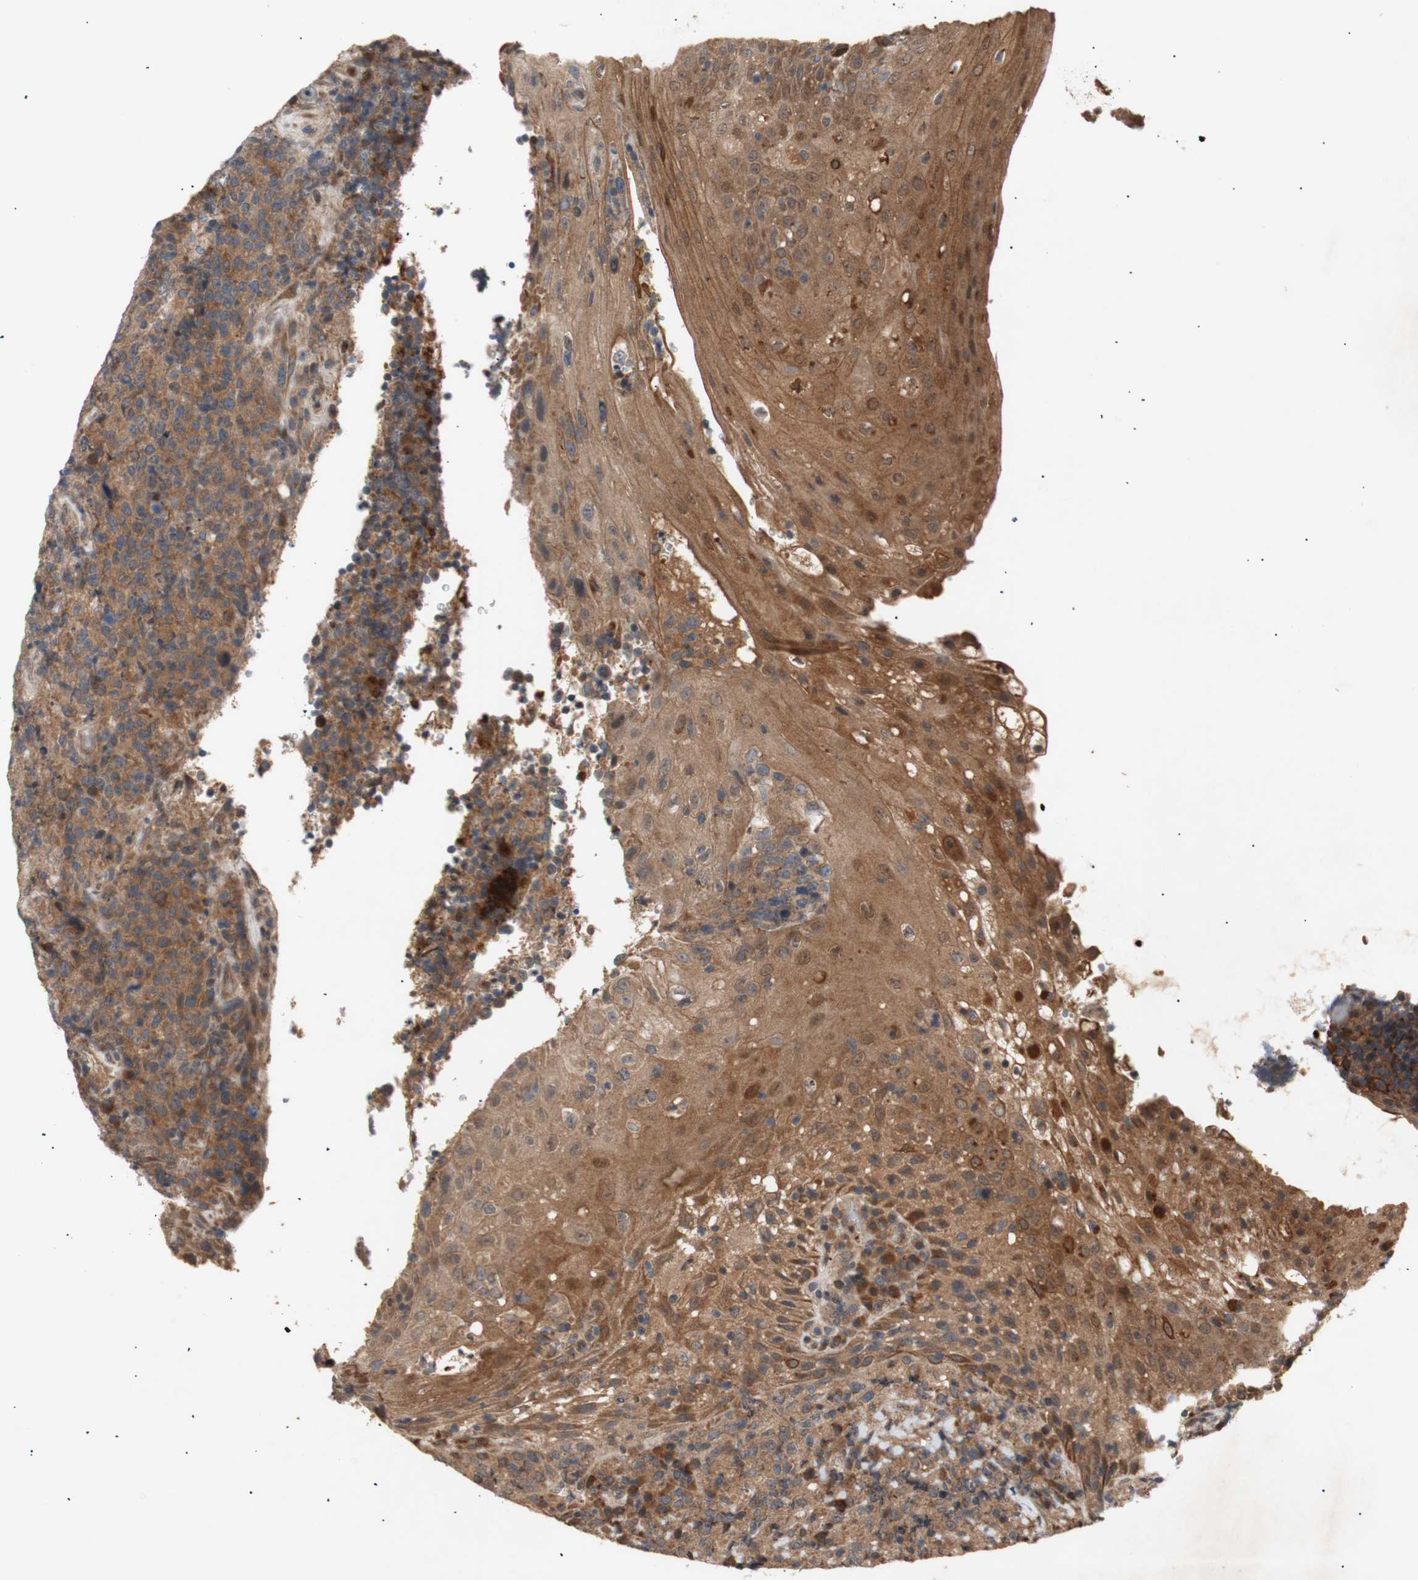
{"staining": {"intensity": "moderate", "quantity": ">75%", "location": "cytoplasmic/membranous"}, "tissue": "lymphoma", "cell_type": "Tumor cells", "image_type": "cancer", "snomed": [{"axis": "morphology", "description": "Malignant lymphoma, non-Hodgkin's type, High grade"}, {"axis": "topography", "description": "Tonsil"}], "caption": "Protein analysis of lymphoma tissue reveals moderate cytoplasmic/membranous positivity in approximately >75% of tumor cells. The staining is performed using DAB (3,3'-diaminobenzidine) brown chromogen to label protein expression. The nuclei are counter-stained blue using hematoxylin.", "gene": "PKN1", "patient": {"sex": "female", "age": 36}}